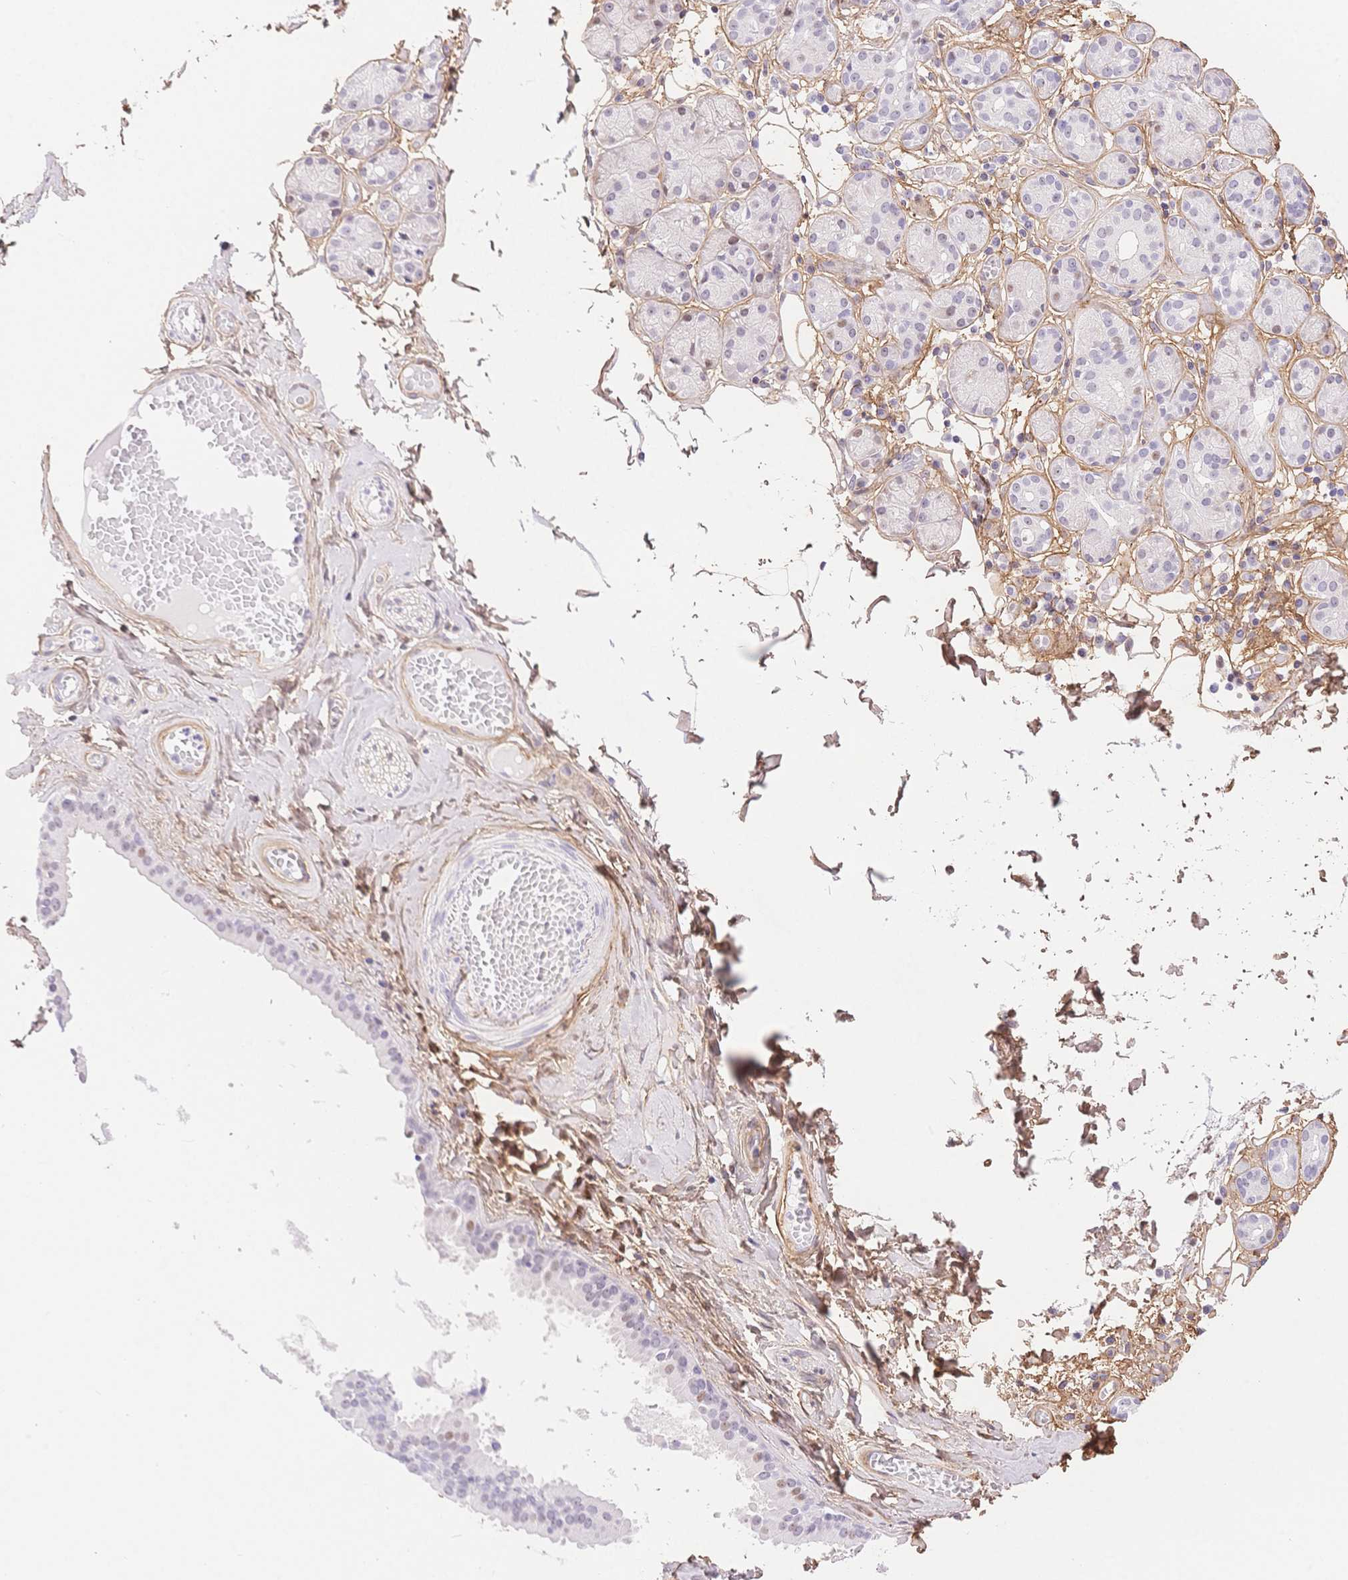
{"staining": {"intensity": "moderate", "quantity": "<25%", "location": "nuclear"}, "tissue": "salivary gland", "cell_type": "Glandular cells", "image_type": "normal", "snomed": [{"axis": "morphology", "description": "Normal tissue, NOS"}, {"axis": "topography", "description": "Salivary gland"}, {"axis": "topography", "description": "Peripheral nerve tissue"}], "caption": "The immunohistochemical stain labels moderate nuclear expression in glandular cells of normal salivary gland. (DAB IHC, brown staining for protein, blue staining for nuclei).", "gene": "PDZD2", "patient": {"sex": "male", "age": 71}}